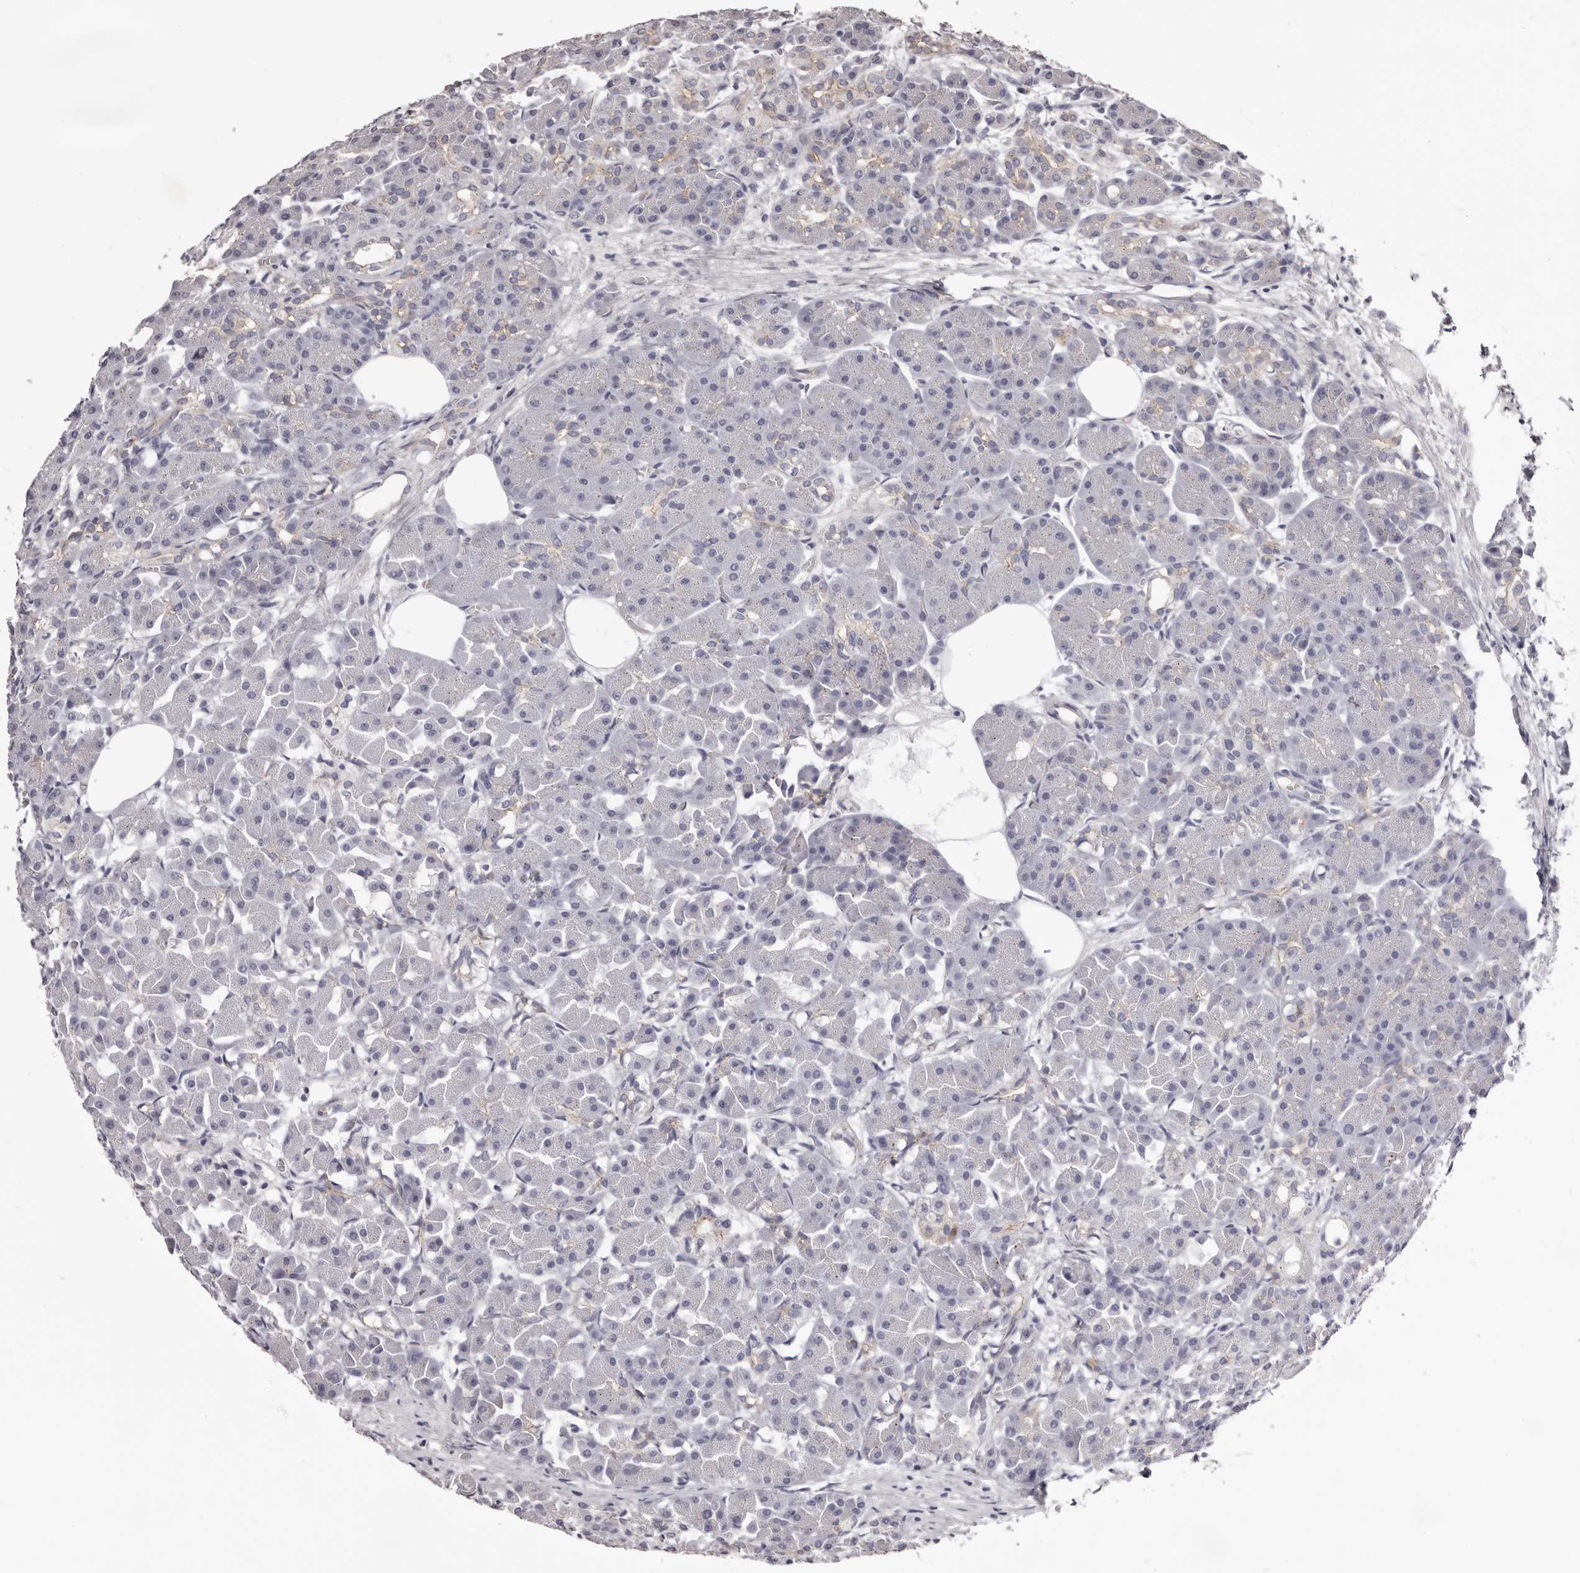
{"staining": {"intensity": "weak", "quantity": "<25%", "location": "cytoplasmic/membranous"}, "tissue": "pancreas", "cell_type": "Exocrine glandular cells", "image_type": "normal", "snomed": [{"axis": "morphology", "description": "Normal tissue, NOS"}, {"axis": "topography", "description": "Pancreas"}], "caption": "High magnification brightfield microscopy of normal pancreas stained with DAB (brown) and counterstained with hematoxylin (blue): exocrine glandular cells show no significant expression.", "gene": "PEG10", "patient": {"sex": "male", "age": 63}}